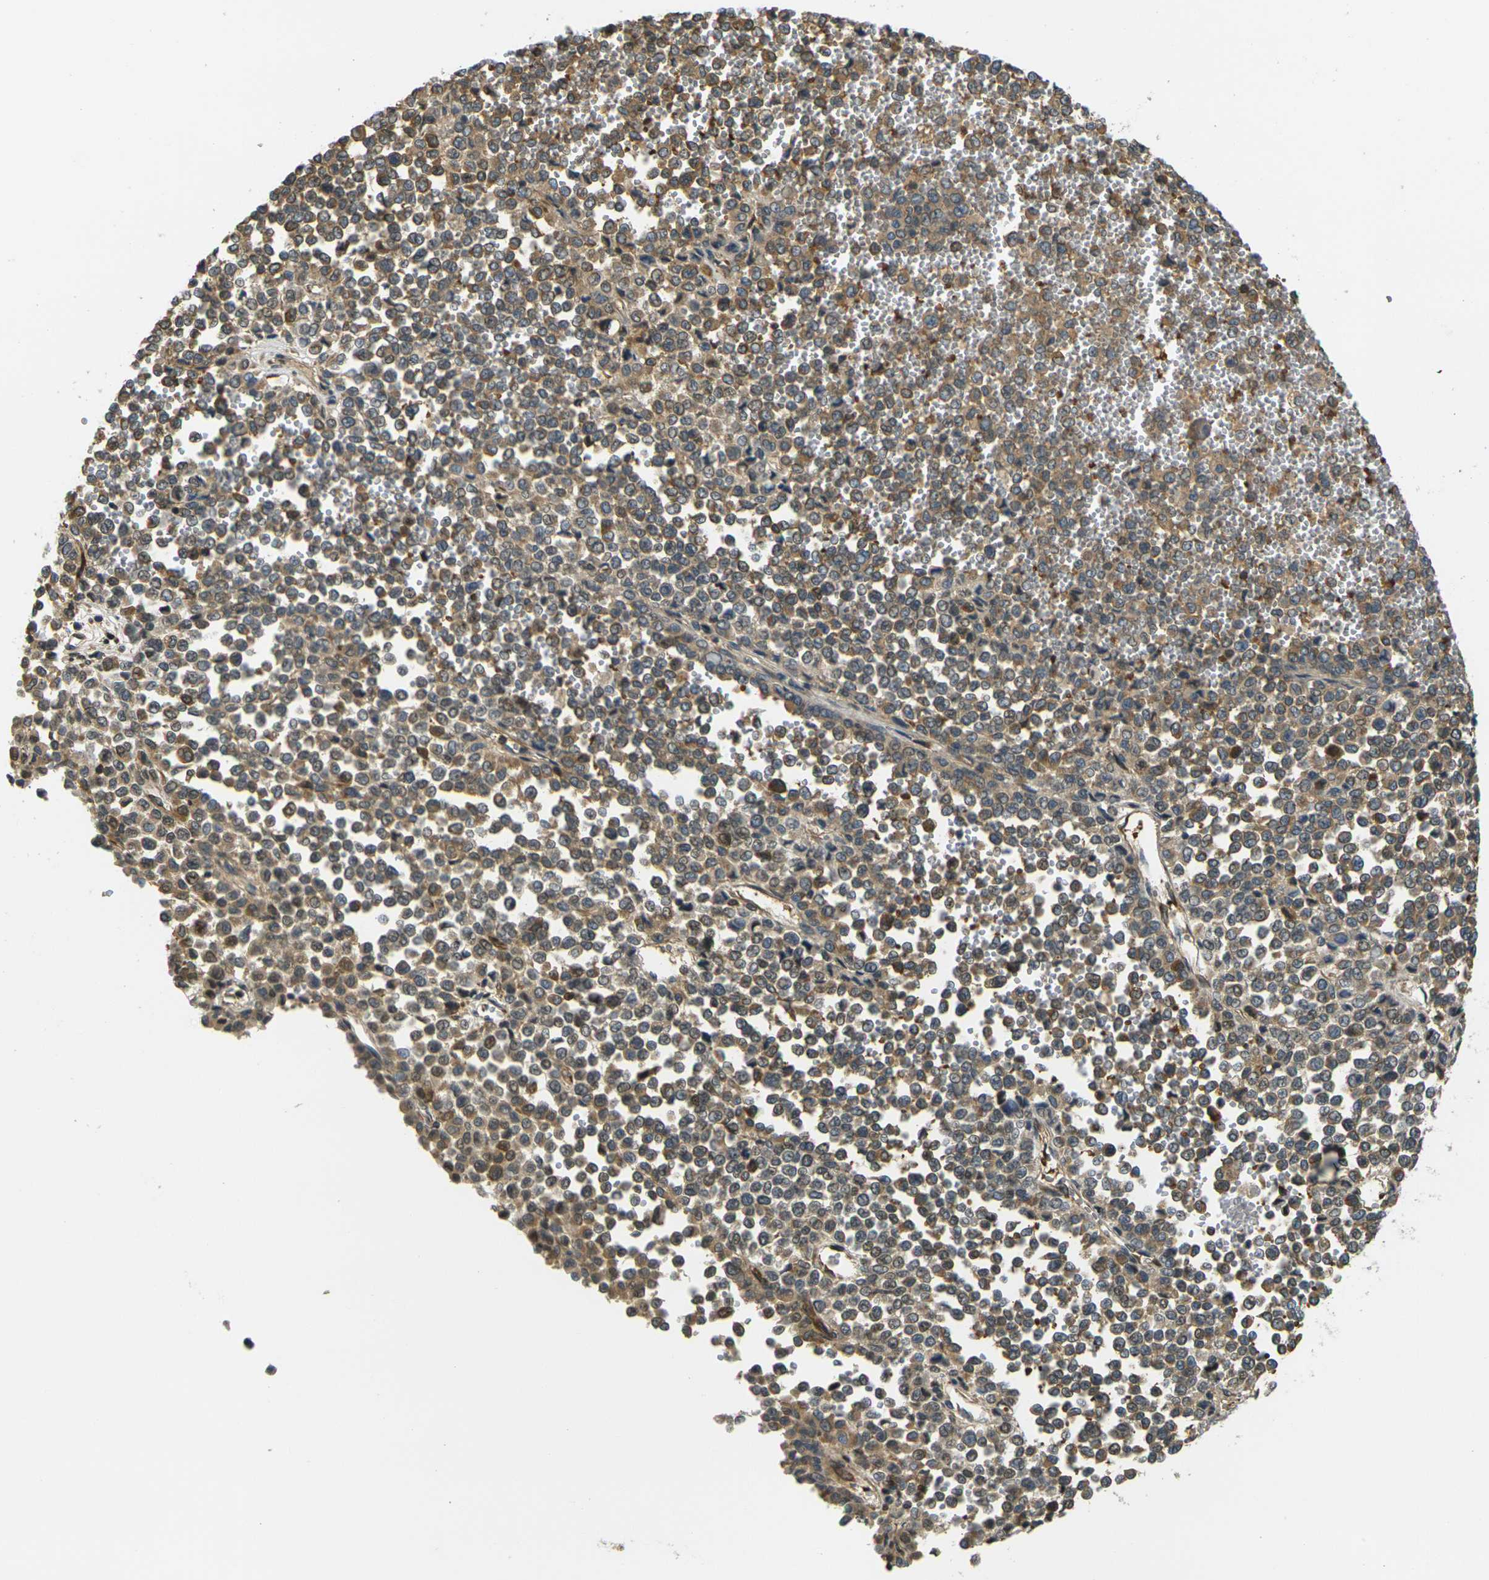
{"staining": {"intensity": "moderate", "quantity": ">75%", "location": "cytoplasmic/membranous"}, "tissue": "melanoma", "cell_type": "Tumor cells", "image_type": "cancer", "snomed": [{"axis": "morphology", "description": "Malignant melanoma, Metastatic site"}, {"axis": "topography", "description": "Pancreas"}], "caption": "Immunohistochemical staining of human malignant melanoma (metastatic site) demonstrates medium levels of moderate cytoplasmic/membranous positivity in about >75% of tumor cells.", "gene": "CAST", "patient": {"sex": "female", "age": 30}}